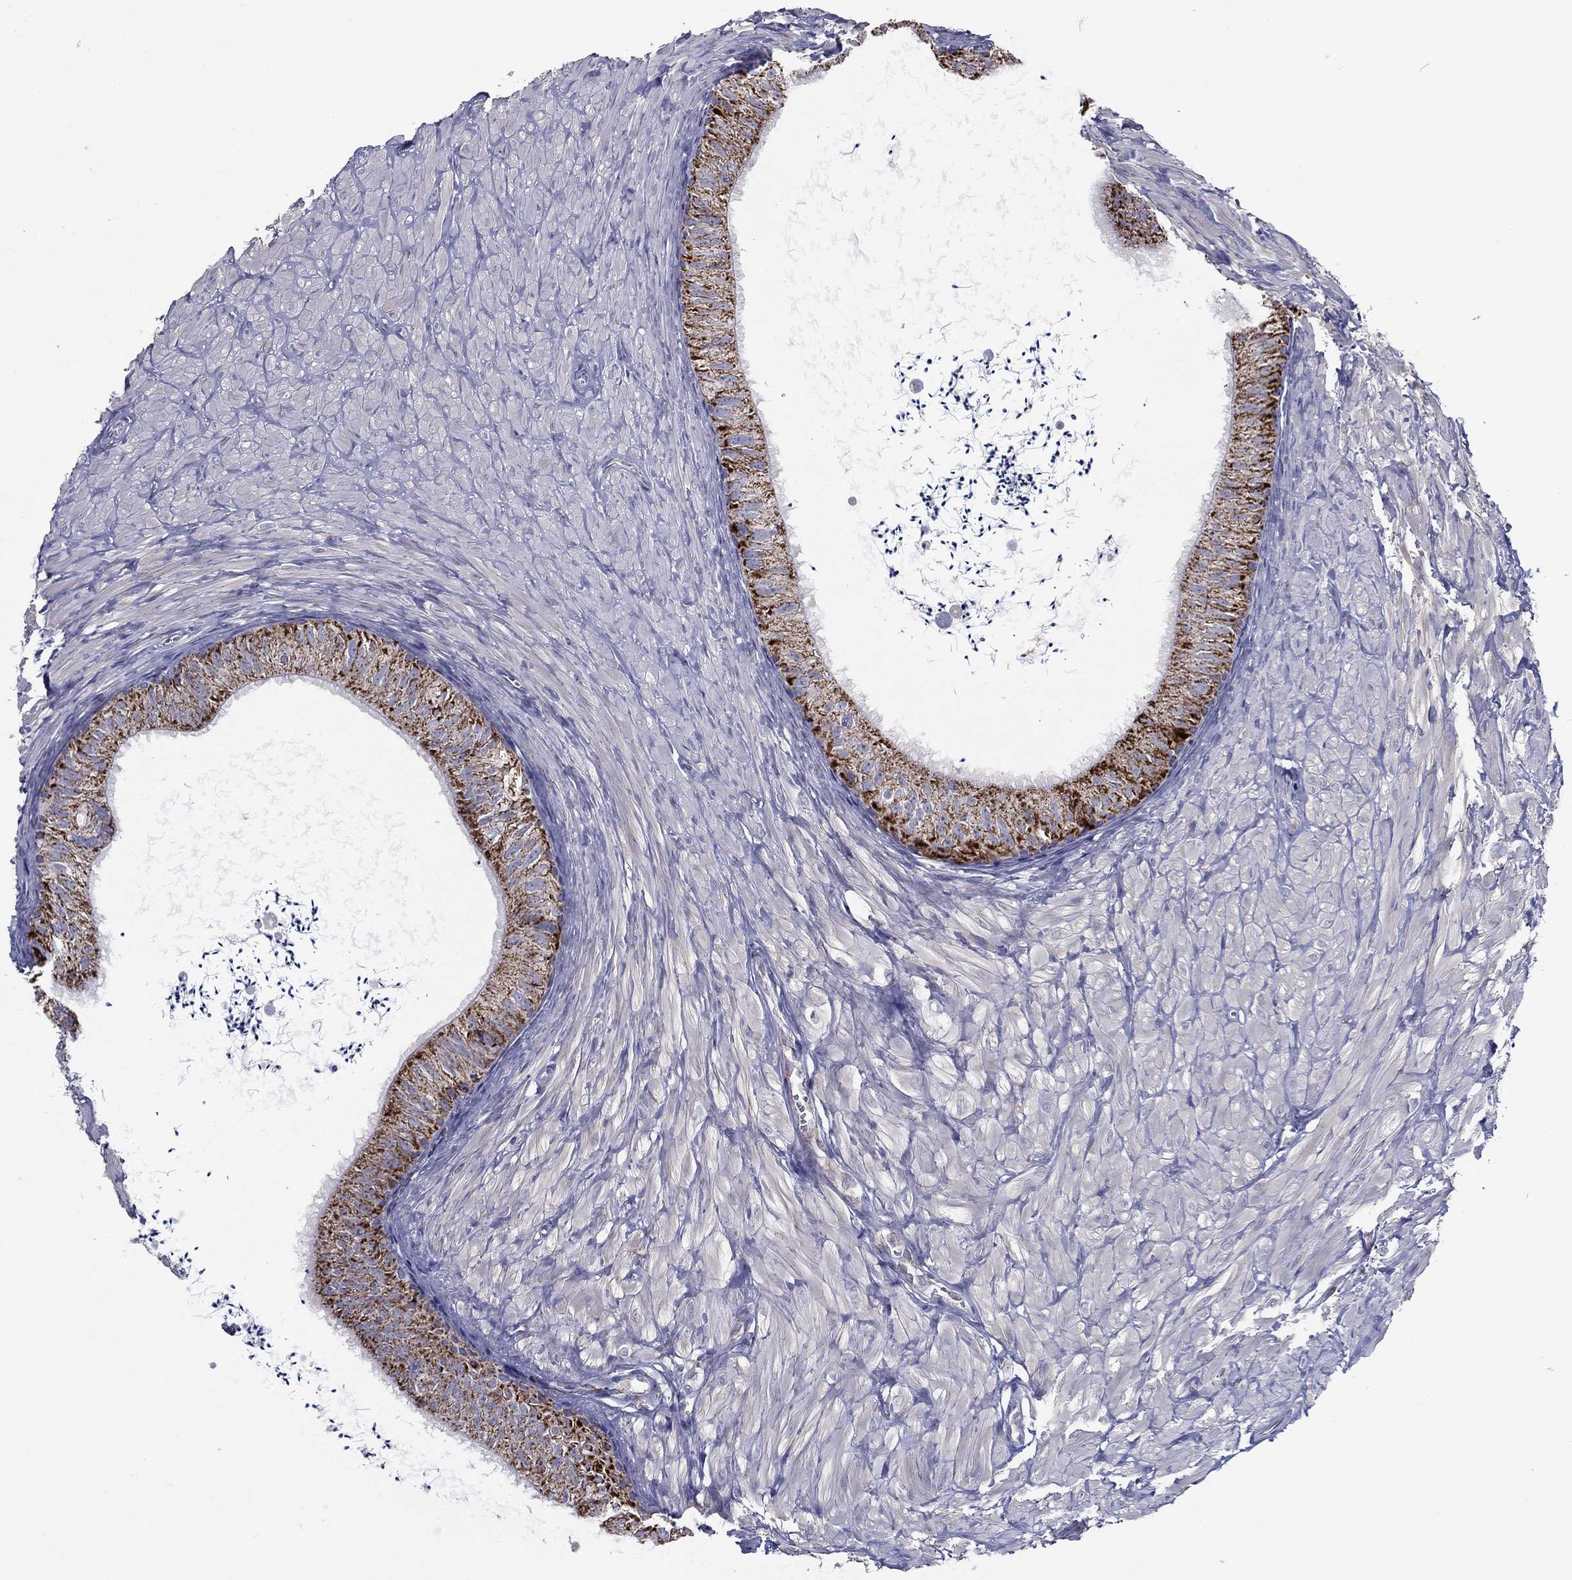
{"staining": {"intensity": "strong", "quantity": "25%-75%", "location": "cytoplasmic/membranous"}, "tissue": "epididymis", "cell_type": "Glandular cells", "image_type": "normal", "snomed": [{"axis": "morphology", "description": "Normal tissue, NOS"}, {"axis": "topography", "description": "Epididymis"}], "caption": "Immunohistochemical staining of benign human epididymis shows high levels of strong cytoplasmic/membranous positivity in about 25%-75% of glandular cells. (DAB IHC with brightfield microscopy, high magnification).", "gene": "SFXN1", "patient": {"sex": "male", "age": 32}}